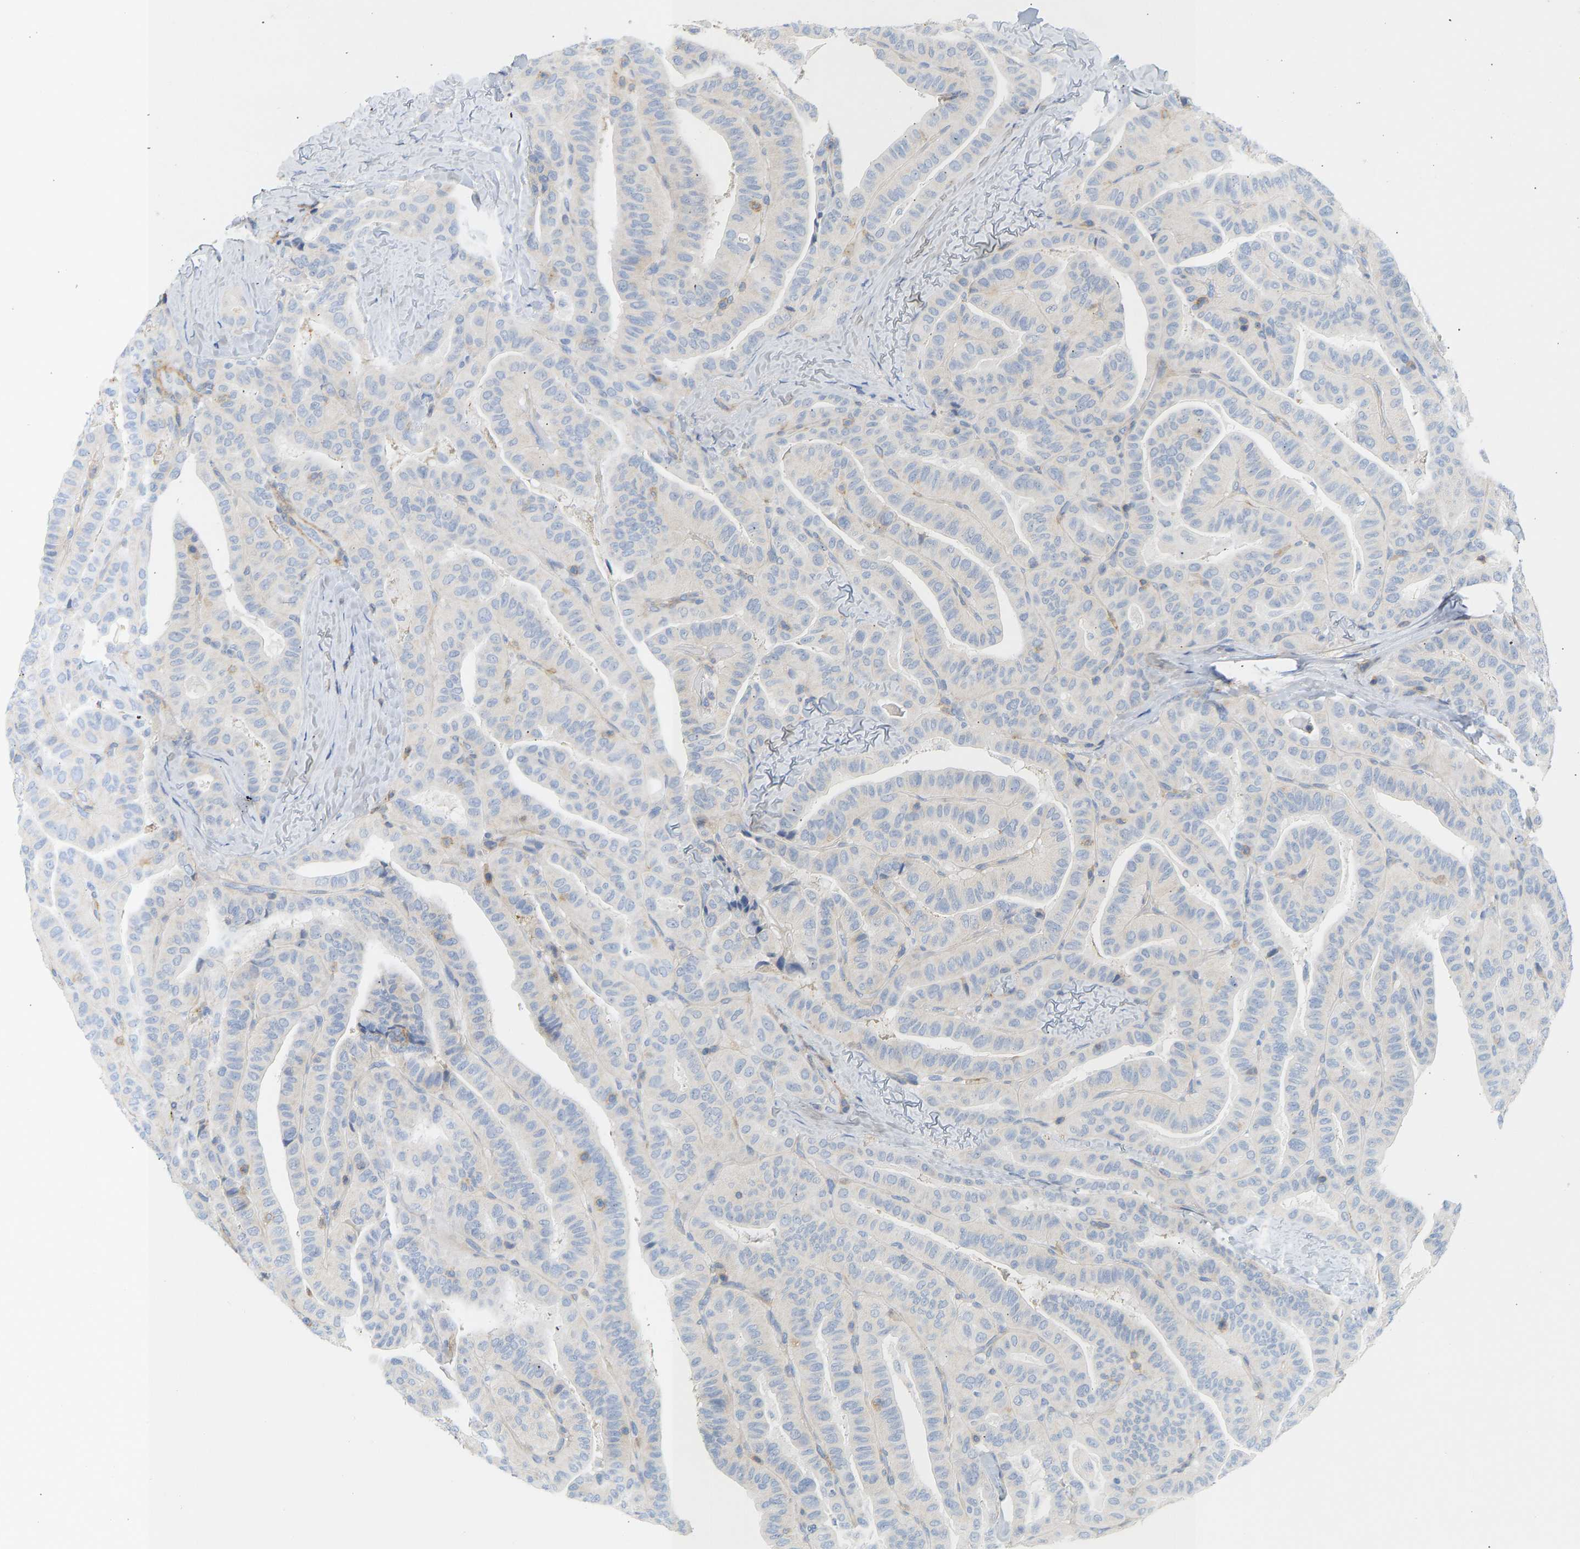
{"staining": {"intensity": "negative", "quantity": "none", "location": "none"}, "tissue": "thyroid cancer", "cell_type": "Tumor cells", "image_type": "cancer", "snomed": [{"axis": "morphology", "description": "Papillary adenocarcinoma, NOS"}, {"axis": "topography", "description": "Thyroid gland"}], "caption": "Photomicrograph shows no protein positivity in tumor cells of thyroid papillary adenocarcinoma tissue.", "gene": "BVES", "patient": {"sex": "male", "age": 77}}